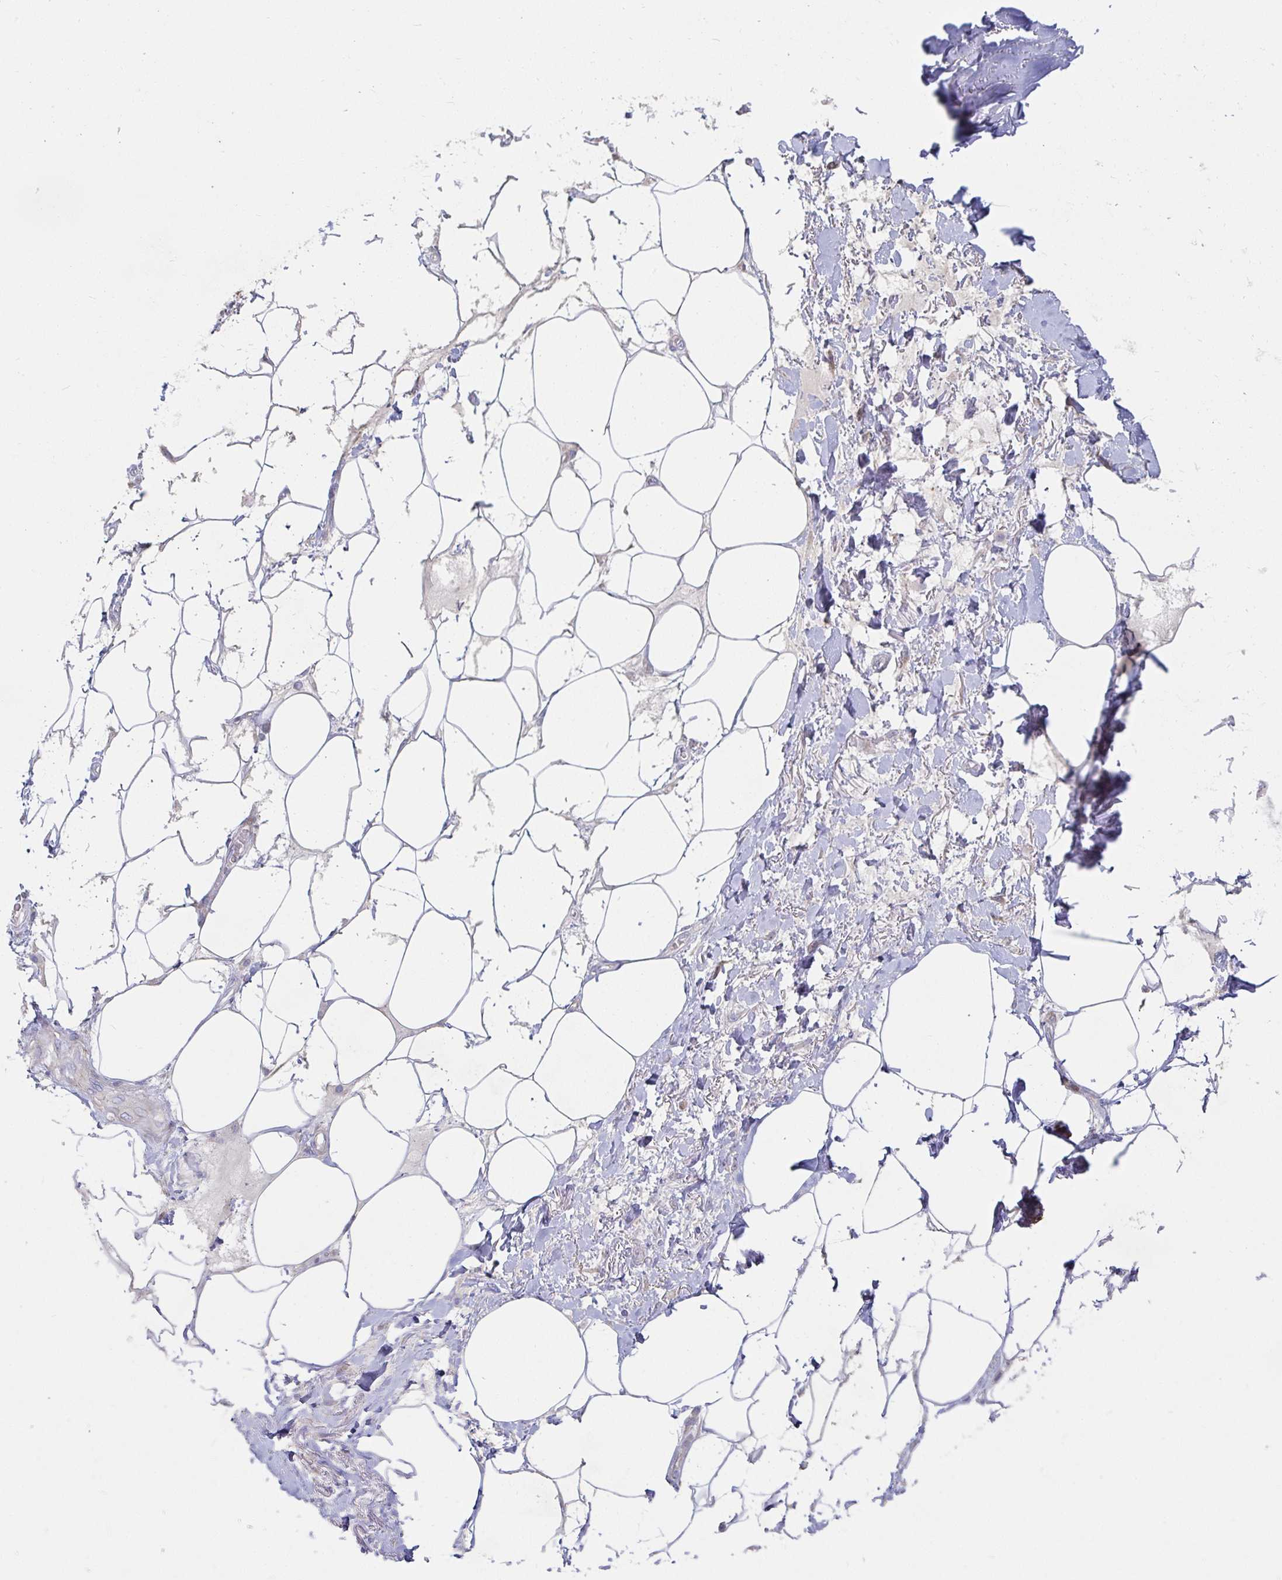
{"staining": {"intensity": "negative", "quantity": "none", "location": "none"}, "tissue": "adipose tissue", "cell_type": "Adipocytes", "image_type": "normal", "snomed": [{"axis": "morphology", "description": "Normal tissue, NOS"}, {"axis": "topography", "description": "Vagina"}, {"axis": "topography", "description": "Peripheral nerve tissue"}], "caption": "Adipose tissue was stained to show a protein in brown. There is no significant staining in adipocytes. (DAB (3,3'-diaminobenzidine) immunohistochemistry, high magnification).", "gene": "SSH2", "patient": {"sex": "female", "age": 71}}